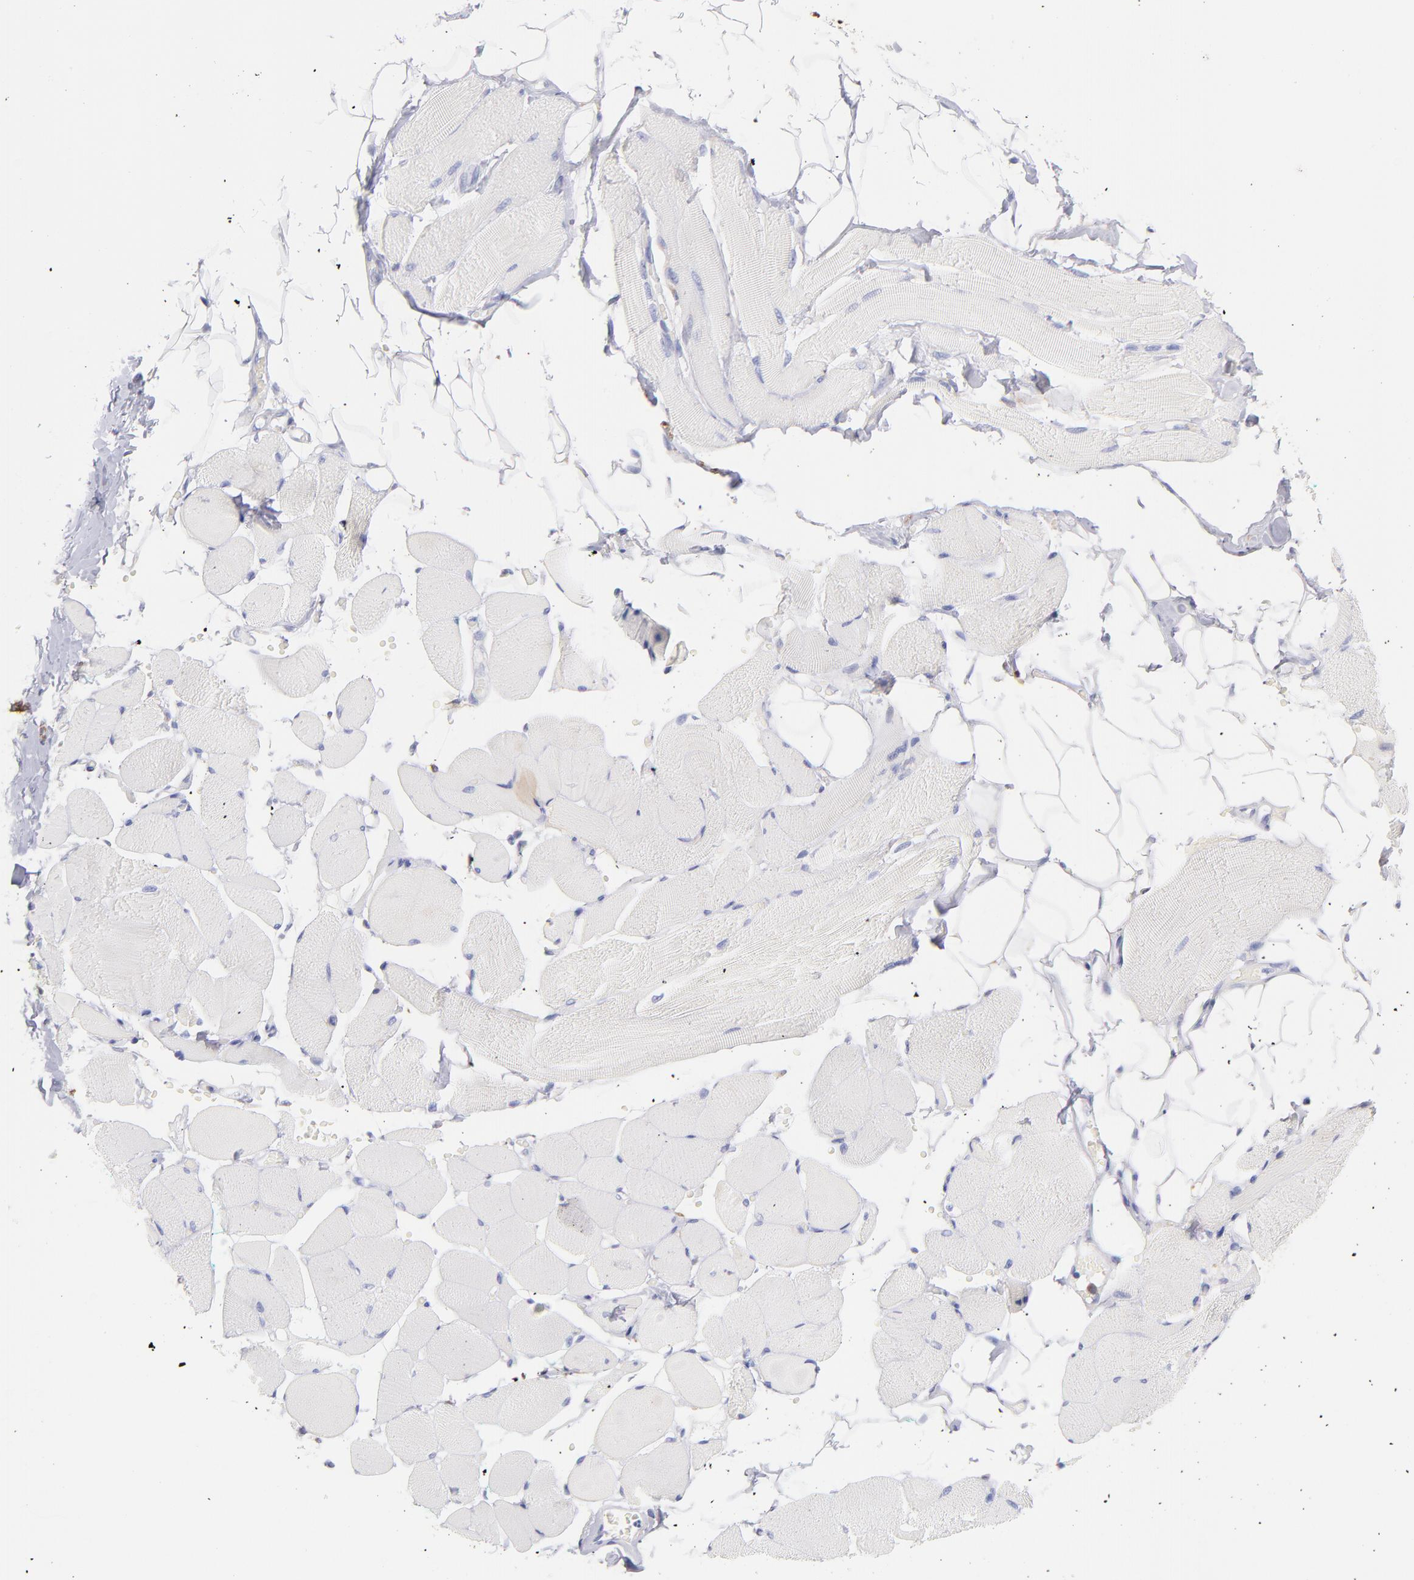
{"staining": {"intensity": "negative", "quantity": "none", "location": "none"}, "tissue": "skeletal muscle", "cell_type": "Myocytes", "image_type": "normal", "snomed": [{"axis": "morphology", "description": "Normal tissue, NOS"}, {"axis": "topography", "description": "Skeletal muscle"}, {"axis": "topography", "description": "Peripheral nerve tissue"}], "caption": "The micrograph demonstrates no staining of myocytes in unremarkable skeletal muscle. (Brightfield microscopy of DAB (3,3'-diaminobenzidine) IHC at high magnification).", "gene": "PRKCA", "patient": {"sex": "female", "age": 84}}